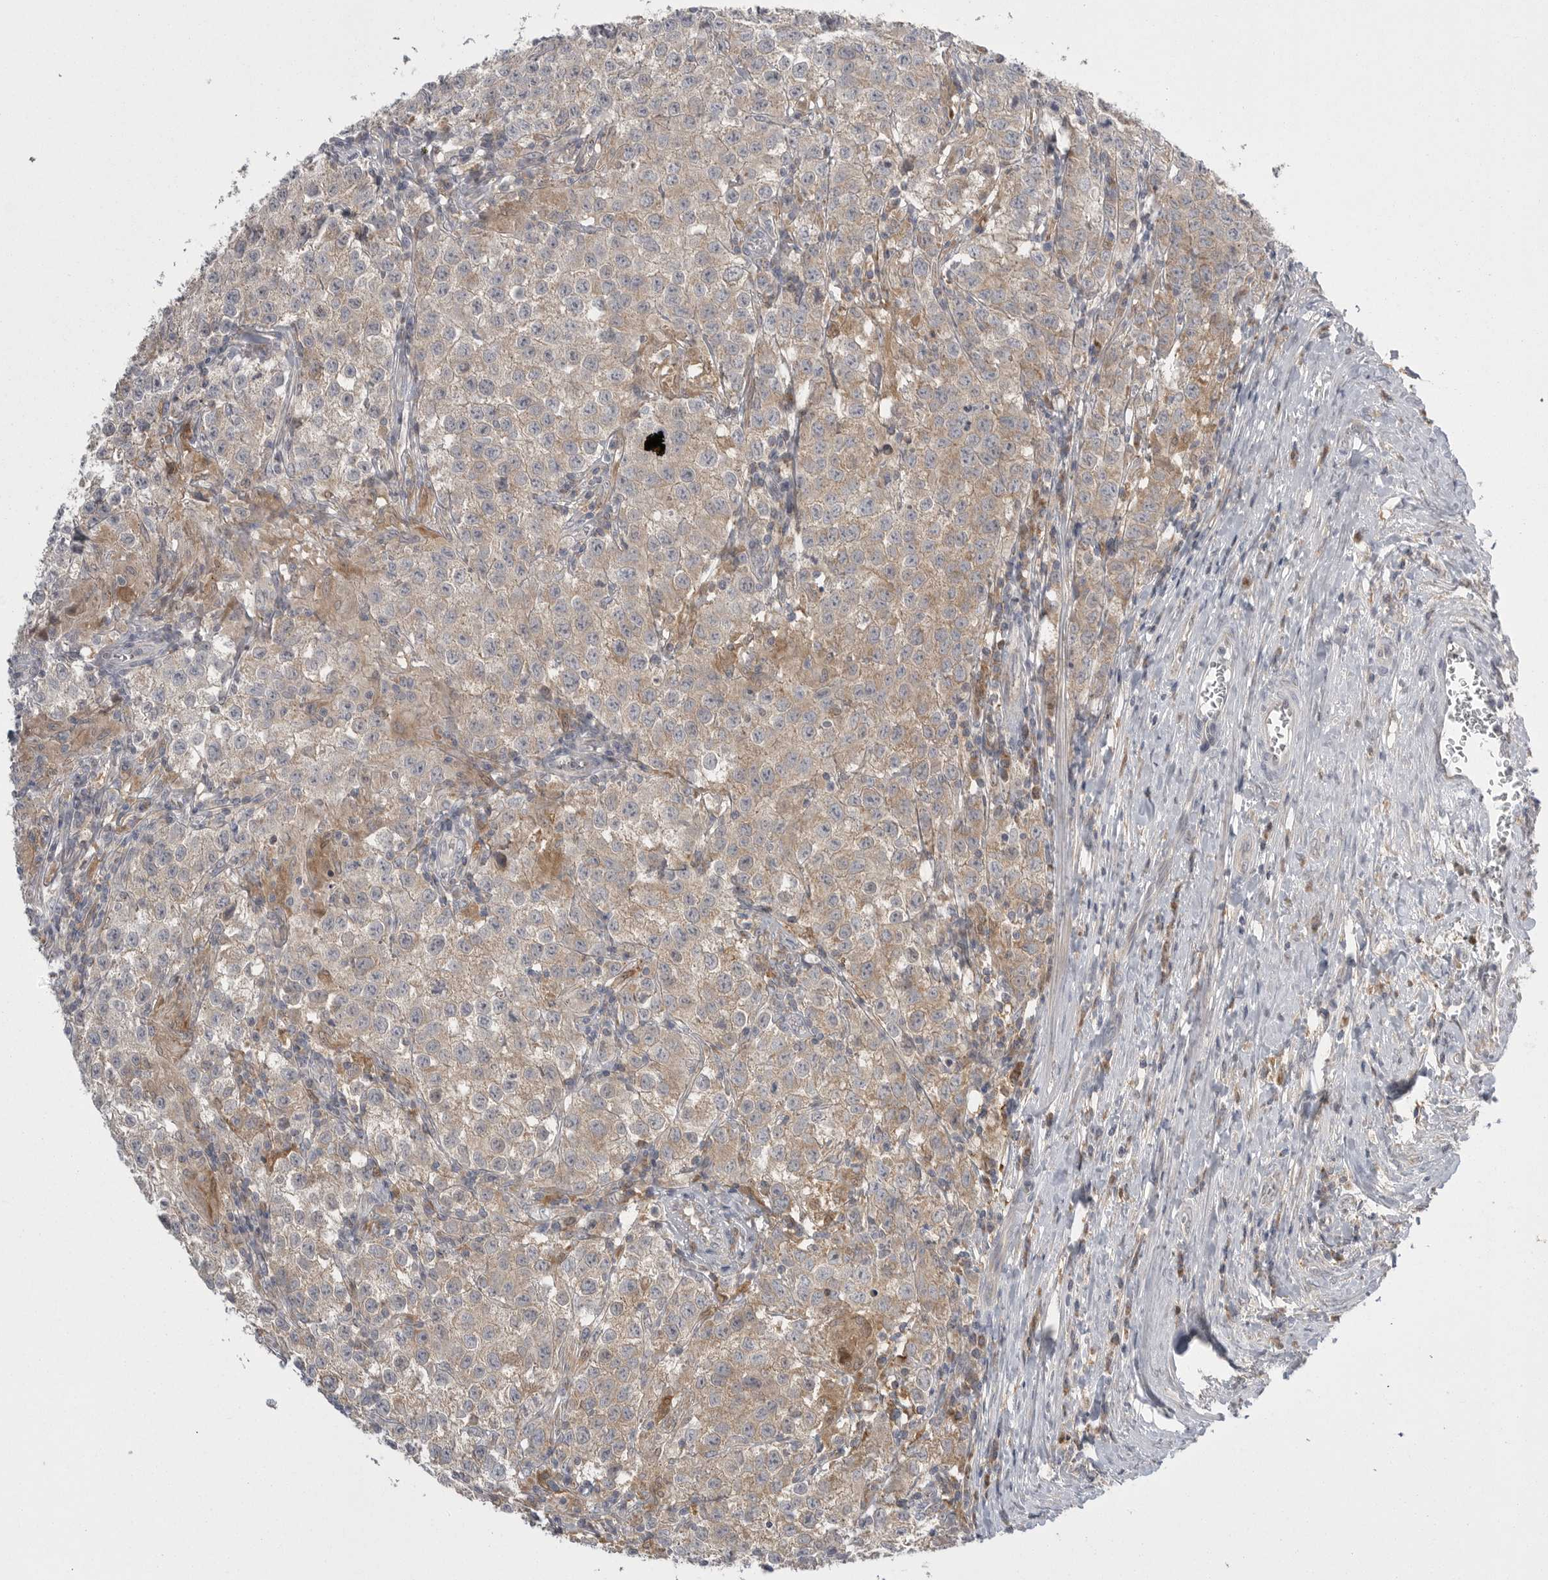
{"staining": {"intensity": "moderate", "quantity": "25%-75%", "location": "cytoplasmic/membranous"}, "tissue": "testis cancer", "cell_type": "Tumor cells", "image_type": "cancer", "snomed": [{"axis": "morphology", "description": "Seminoma, NOS"}, {"axis": "morphology", "description": "Carcinoma, Embryonal, NOS"}, {"axis": "topography", "description": "Testis"}], "caption": "About 25%-75% of tumor cells in testis embryonal carcinoma reveal moderate cytoplasmic/membranous protein positivity as visualized by brown immunohistochemical staining.", "gene": "KYAT3", "patient": {"sex": "male", "age": 43}}